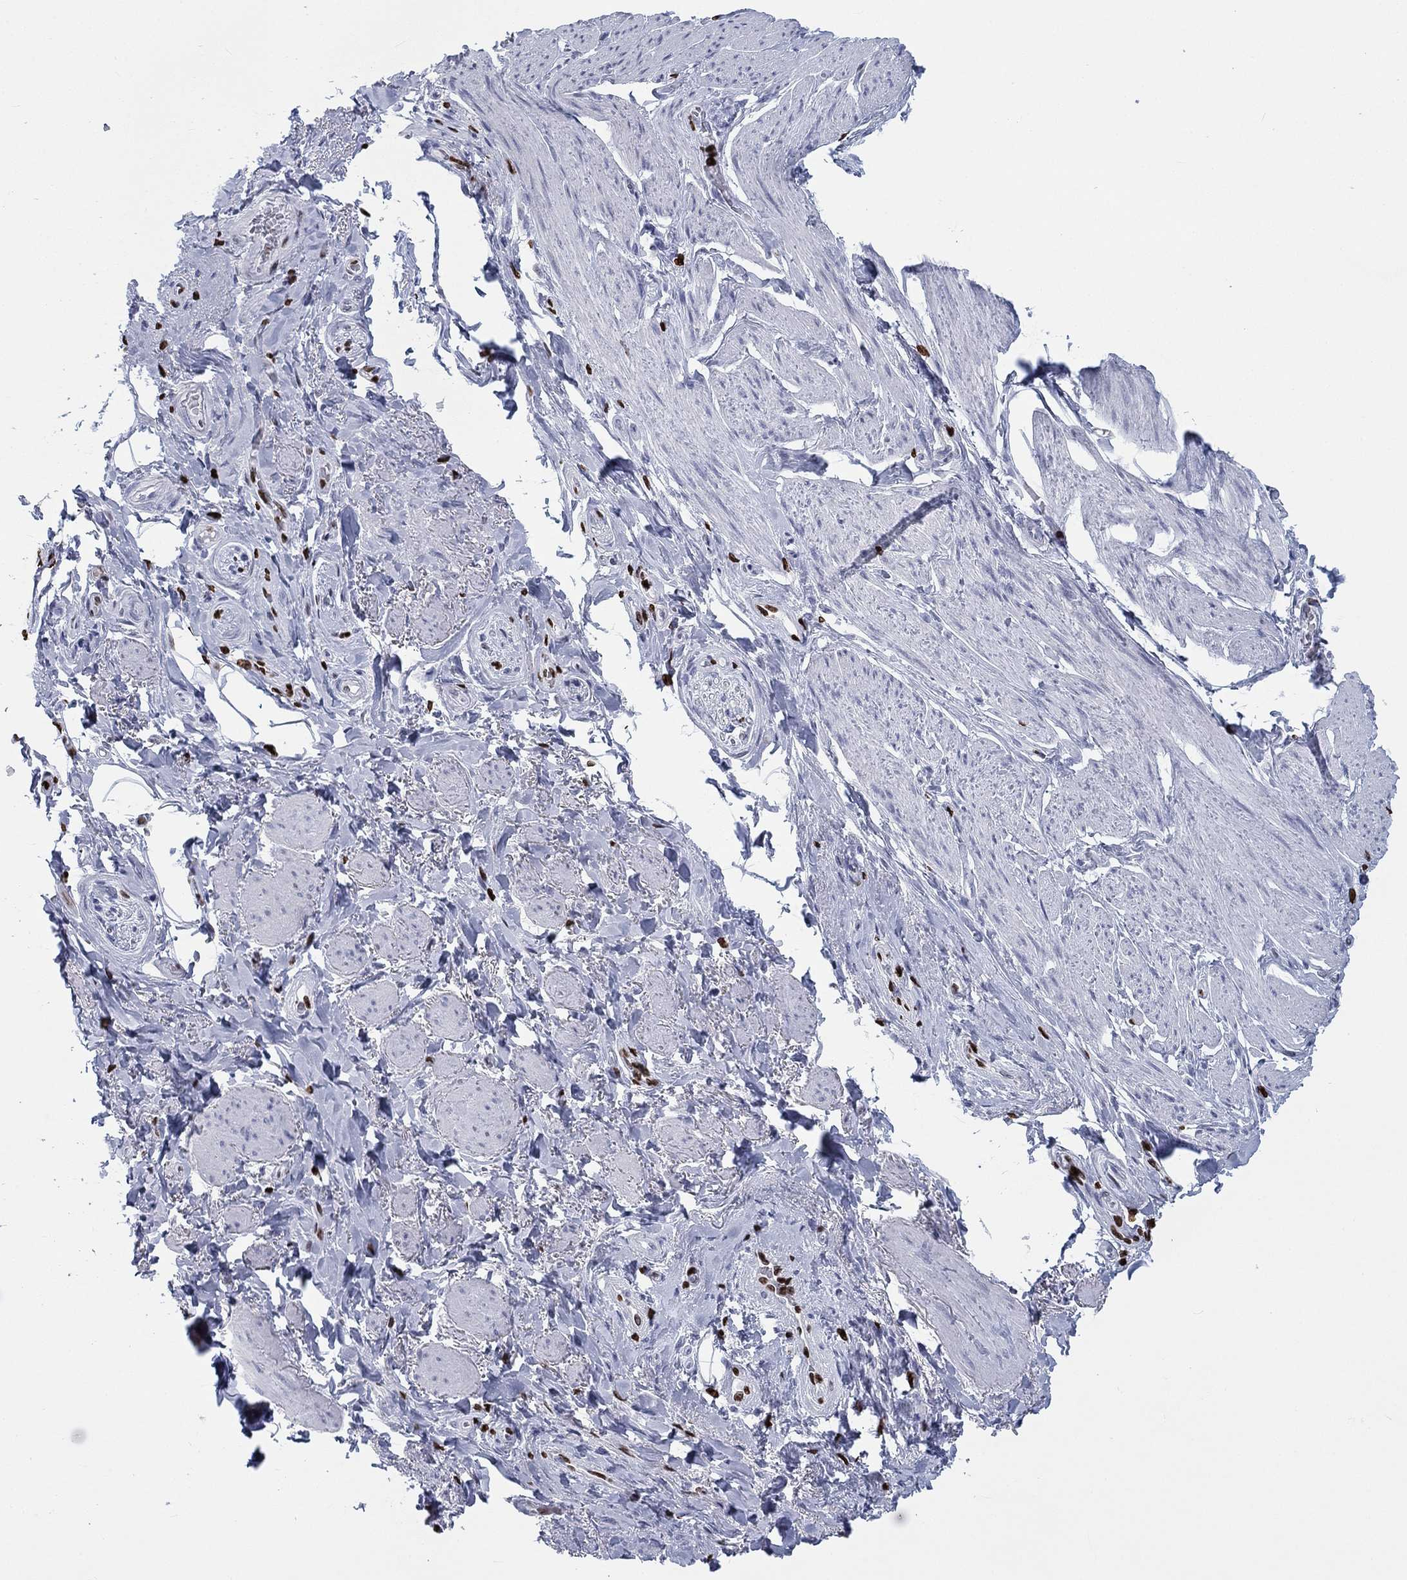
{"staining": {"intensity": "strong", "quantity": "<25%", "location": "nuclear"}, "tissue": "soft tissue", "cell_type": "Fibroblasts", "image_type": "normal", "snomed": [{"axis": "morphology", "description": "Normal tissue, NOS"}, {"axis": "topography", "description": "Skeletal muscle"}, {"axis": "topography", "description": "Anal"}, {"axis": "topography", "description": "Peripheral nerve tissue"}], "caption": "Soft tissue was stained to show a protein in brown. There is medium levels of strong nuclear expression in about <25% of fibroblasts. (DAB IHC with brightfield microscopy, high magnification).", "gene": "H1", "patient": {"sex": "male", "age": 53}}